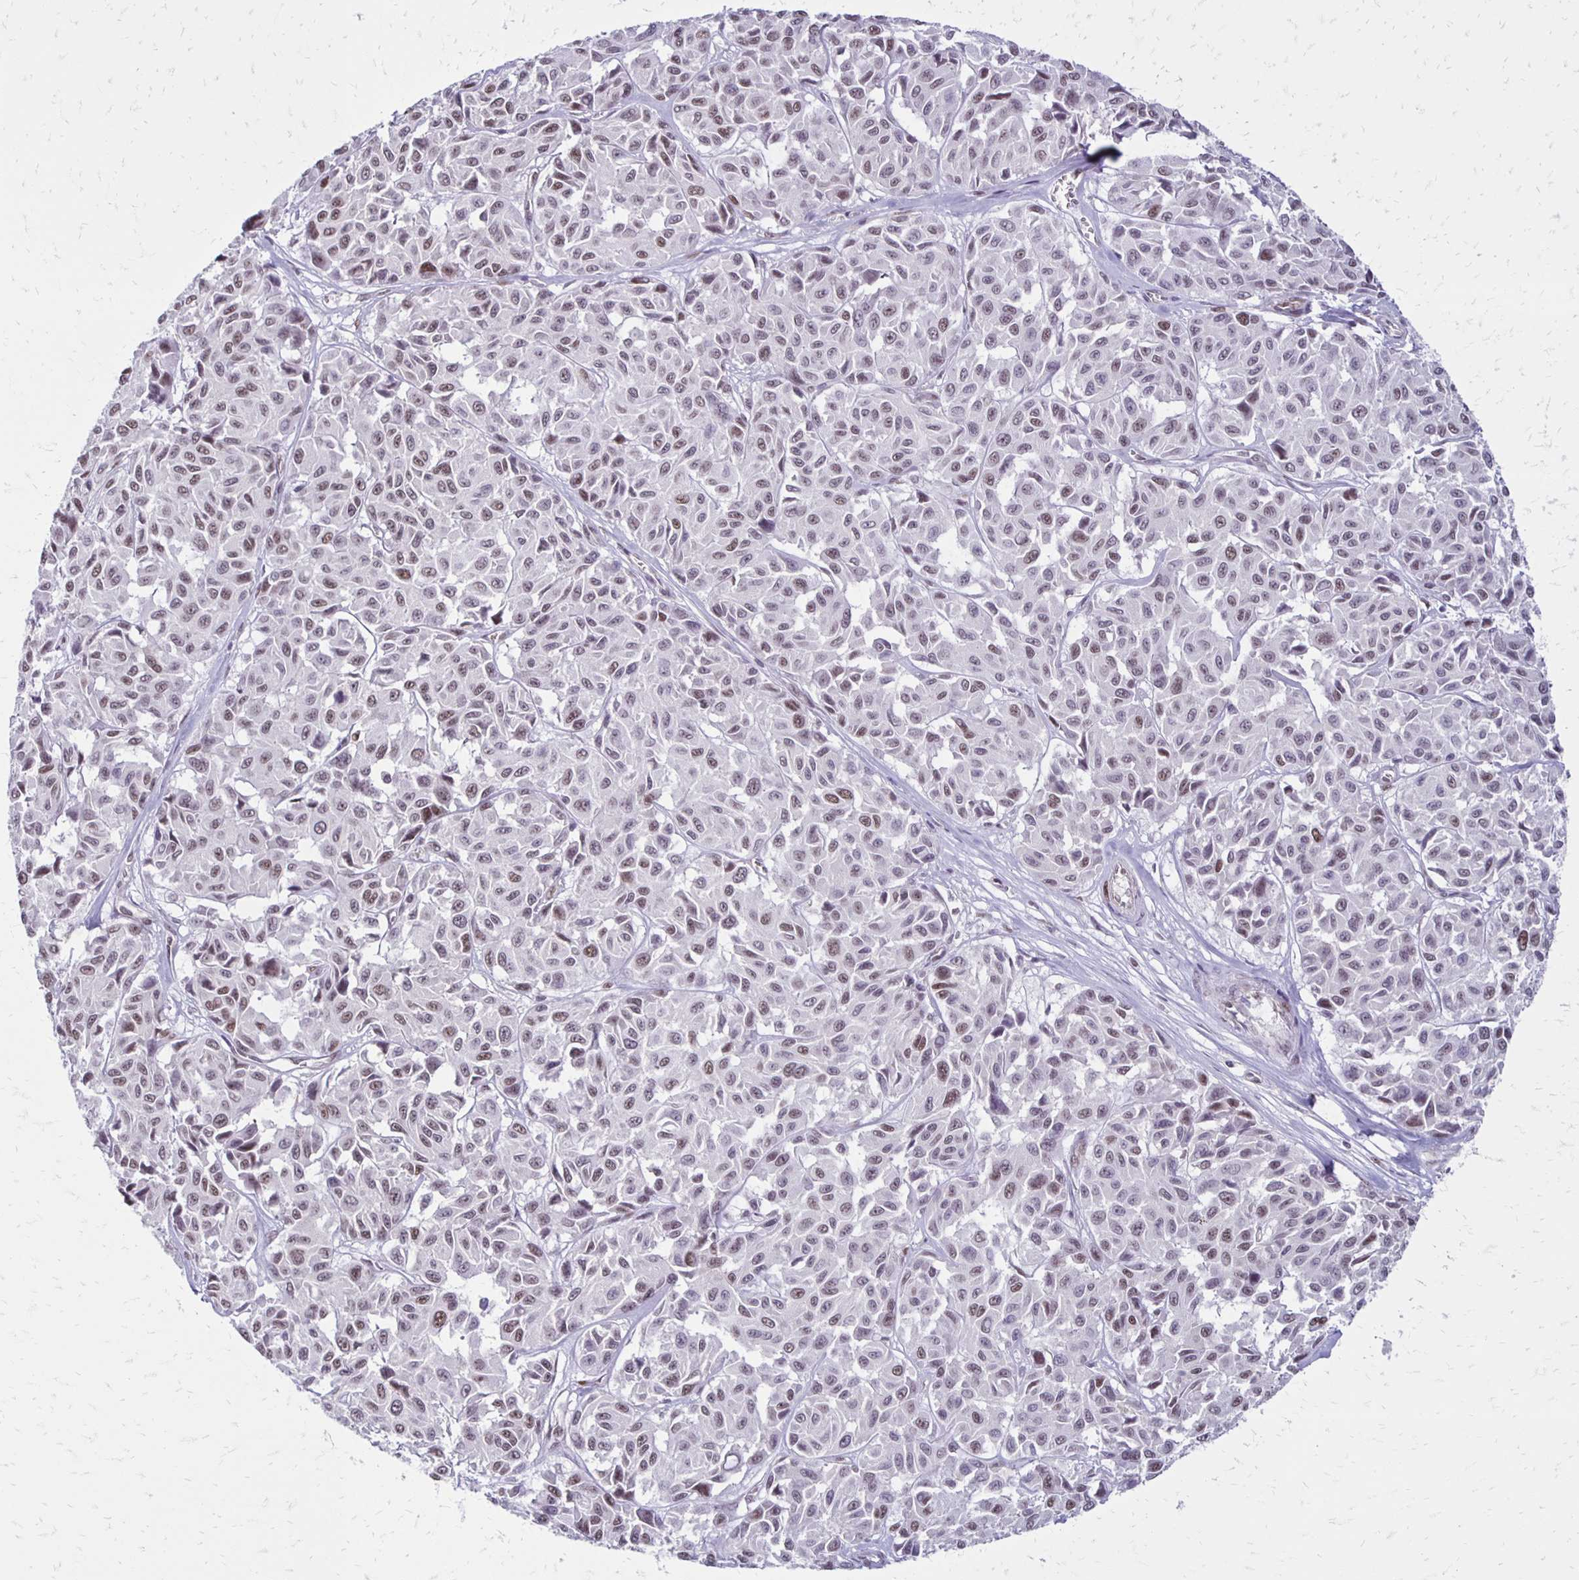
{"staining": {"intensity": "weak", "quantity": ">75%", "location": "nuclear"}, "tissue": "melanoma", "cell_type": "Tumor cells", "image_type": "cancer", "snomed": [{"axis": "morphology", "description": "Malignant melanoma, NOS"}, {"axis": "topography", "description": "Skin"}], "caption": "Melanoma stained with a brown dye reveals weak nuclear positive expression in approximately >75% of tumor cells.", "gene": "DDB2", "patient": {"sex": "female", "age": 66}}